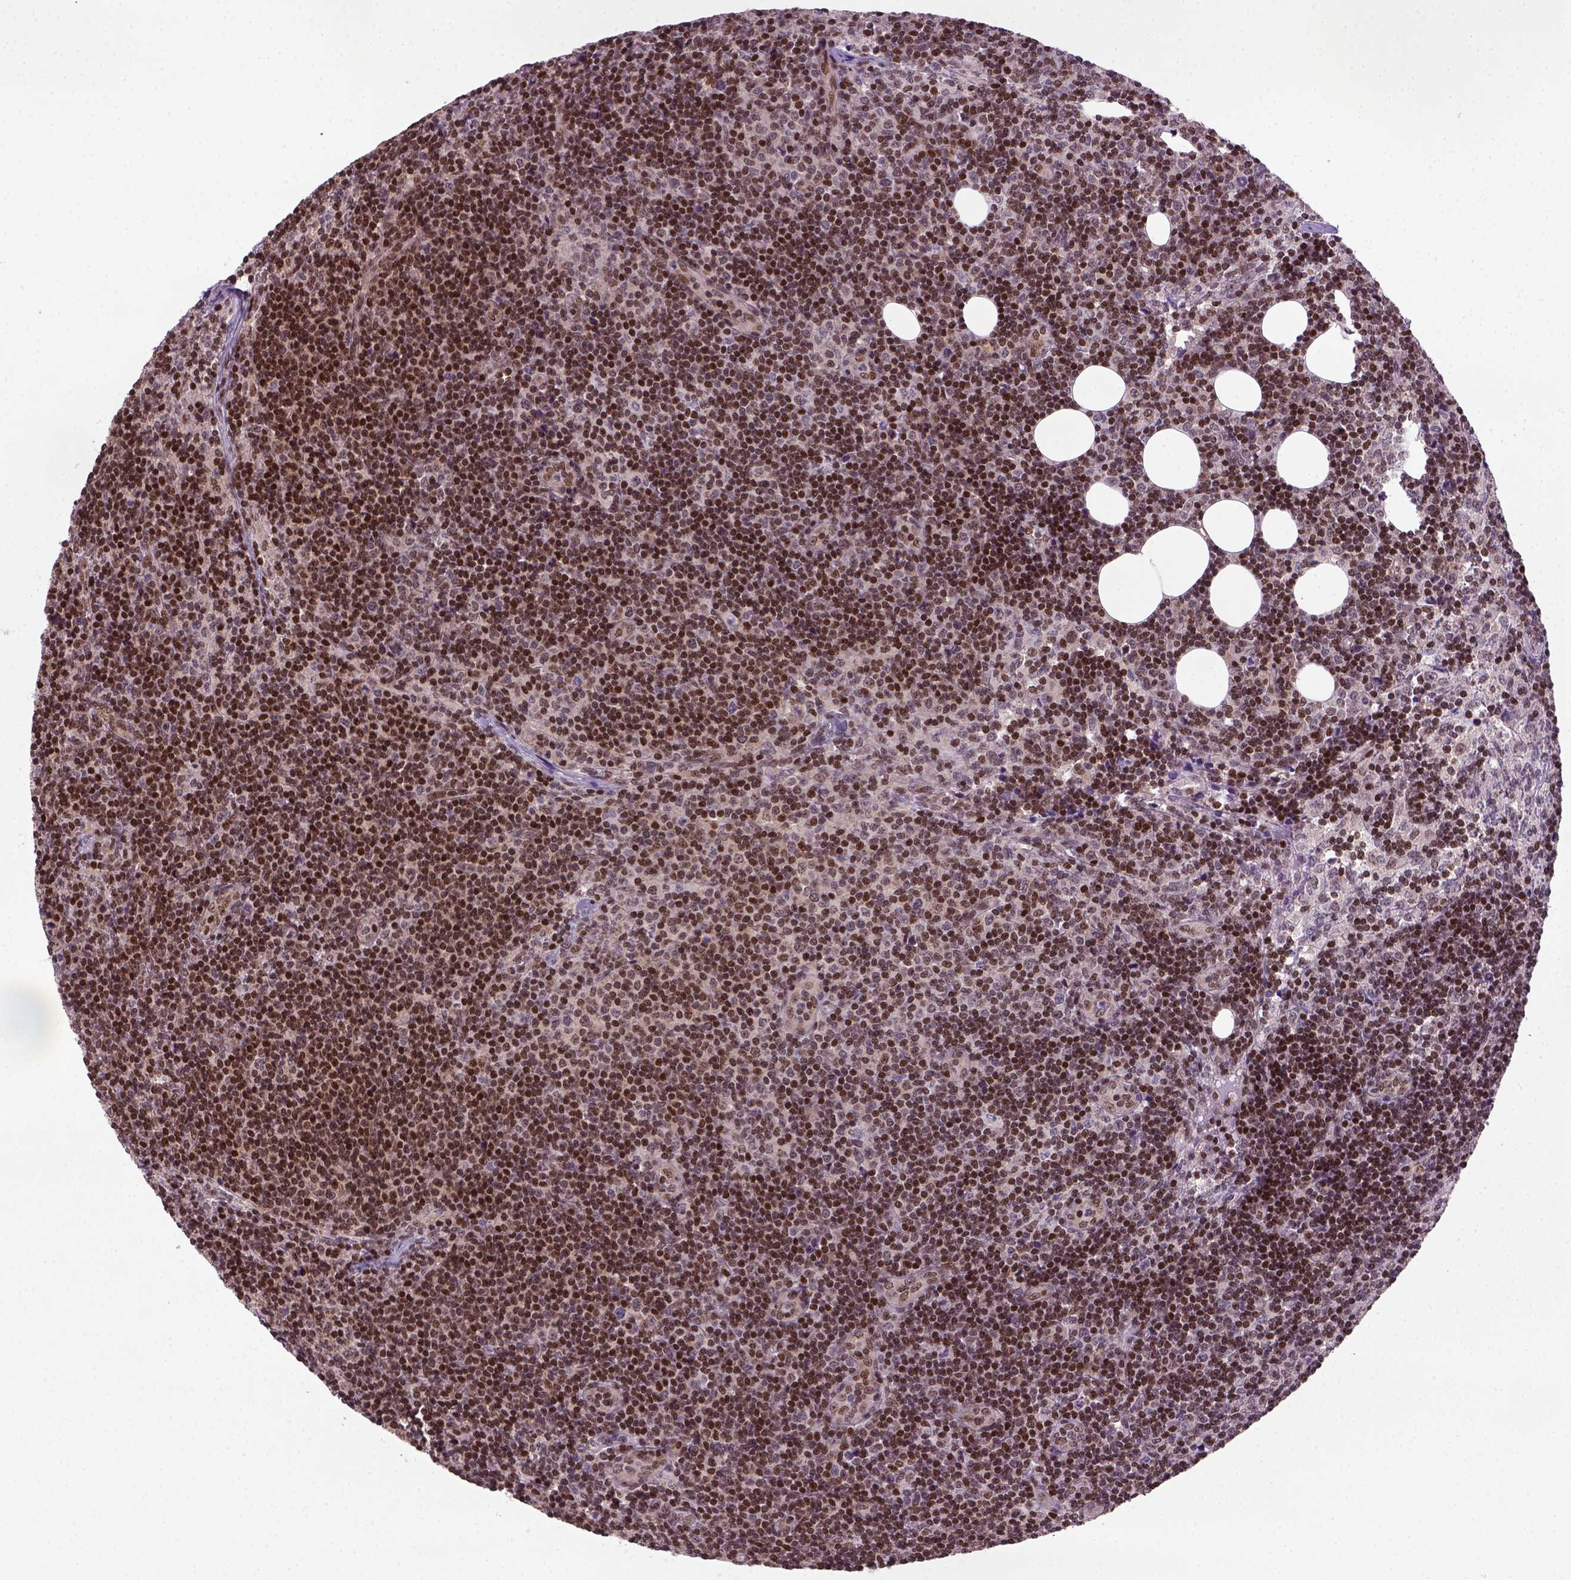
{"staining": {"intensity": "strong", "quantity": ">75%", "location": "nuclear"}, "tissue": "lymph node", "cell_type": "Germinal center cells", "image_type": "normal", "snomed": [{"axis": "morphology", "description": "Normal tissue, NOS"}, {"axis": "topography", "description": "Lymph node"}], "caption": "Normal lymph node exhibits strong nuclear staining in approximately >75% of germinal center cells (DAB (3,3'-diaminobenzidine) = brown stain, brightfield microscopy at high magnification)..", "gene": "MGMT", "patient": {"sex": "female", "age": 41}}